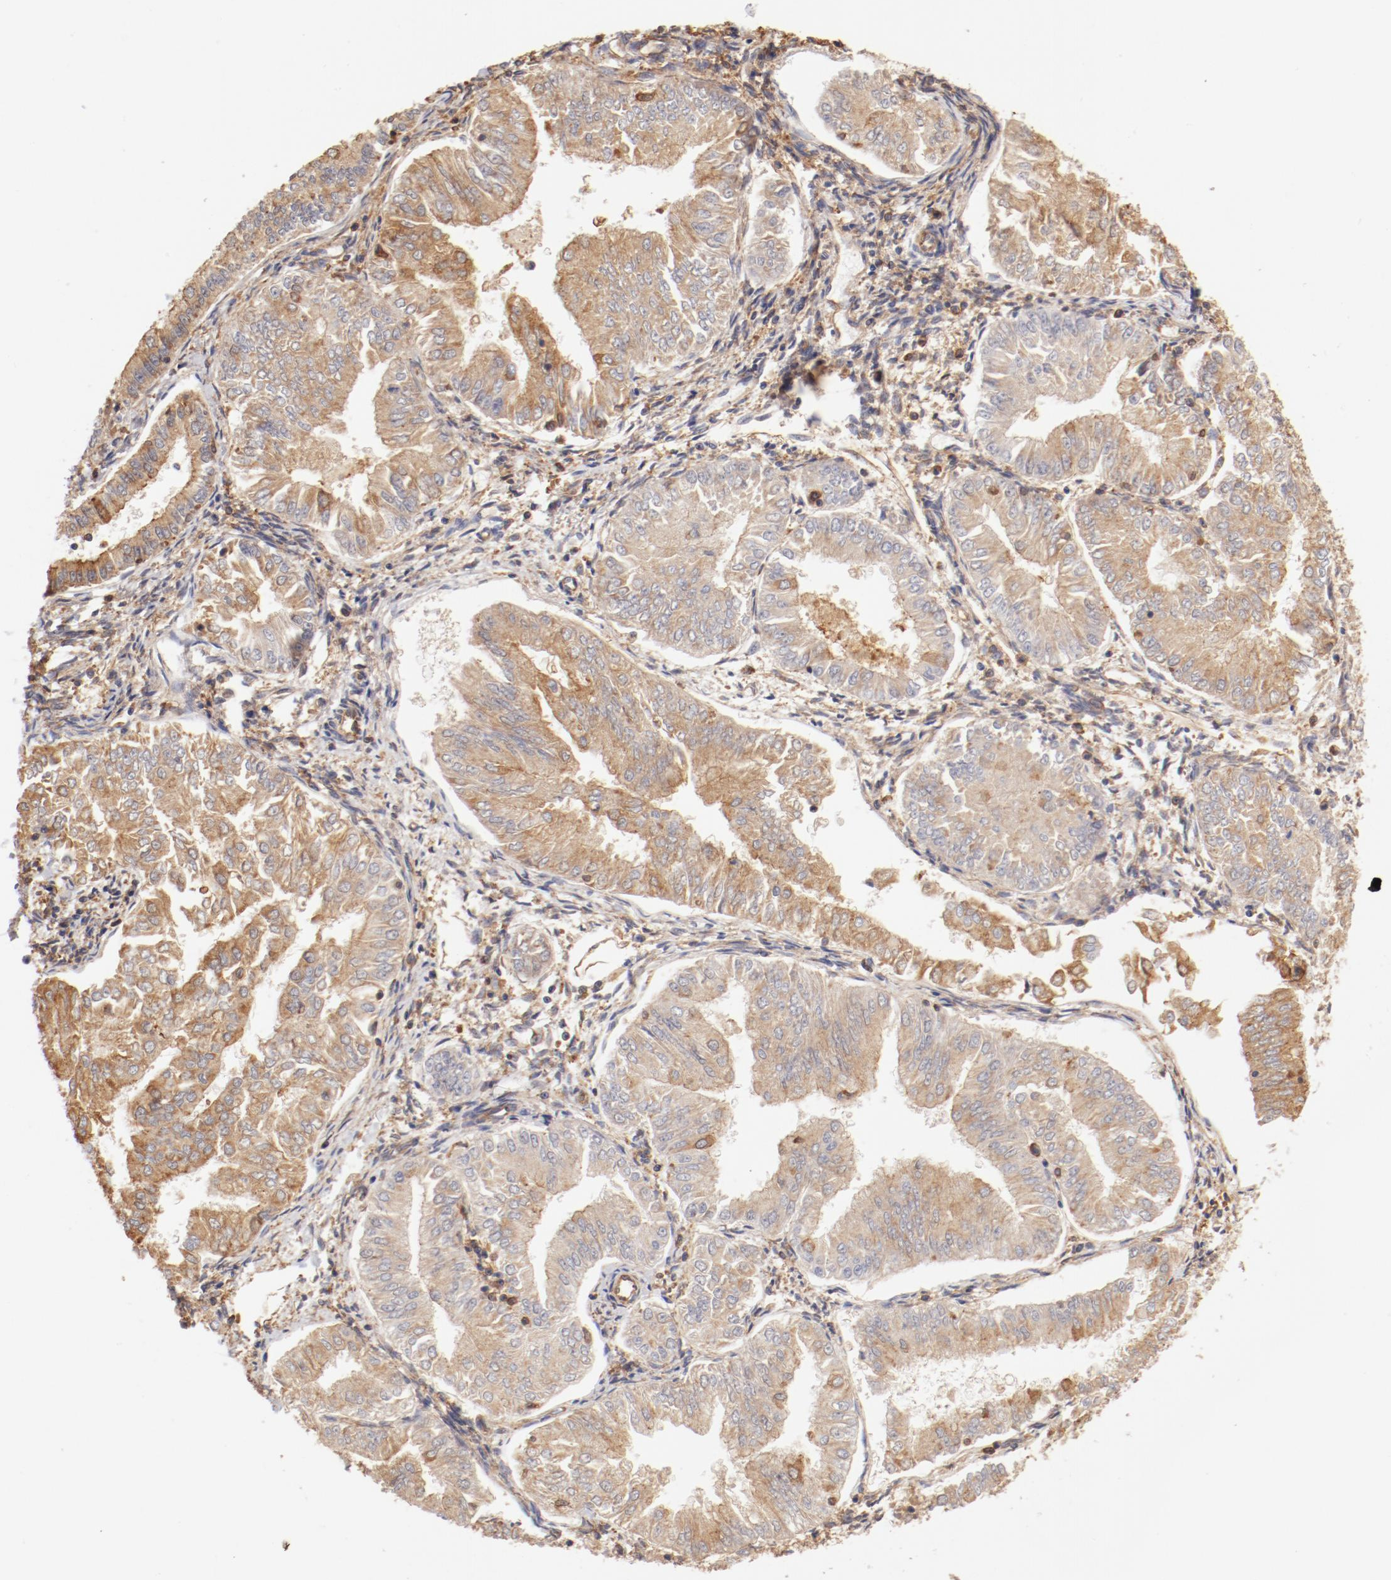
{"staining": {"intensity": "moderate", "quantity": ">75%", "location": "cytoplasmic/membranous"}, "tissue": "endometrial cancer", "cell_type": "Tumor cells", "image_type": "cancer", "snomed": [{"axis": "morphology", "description": "Adenocarcinoma, NOS"}, {"axis": "topography", "description": "Endometrium"}], "caption": "A brown stain labels moderate cytoplasmic/membranous expression of a protein in endometrial cancer (adenocarcinoma) tumor cells.", "gene": "FCMR", "patient": {"sex": "female", "age": 53}}